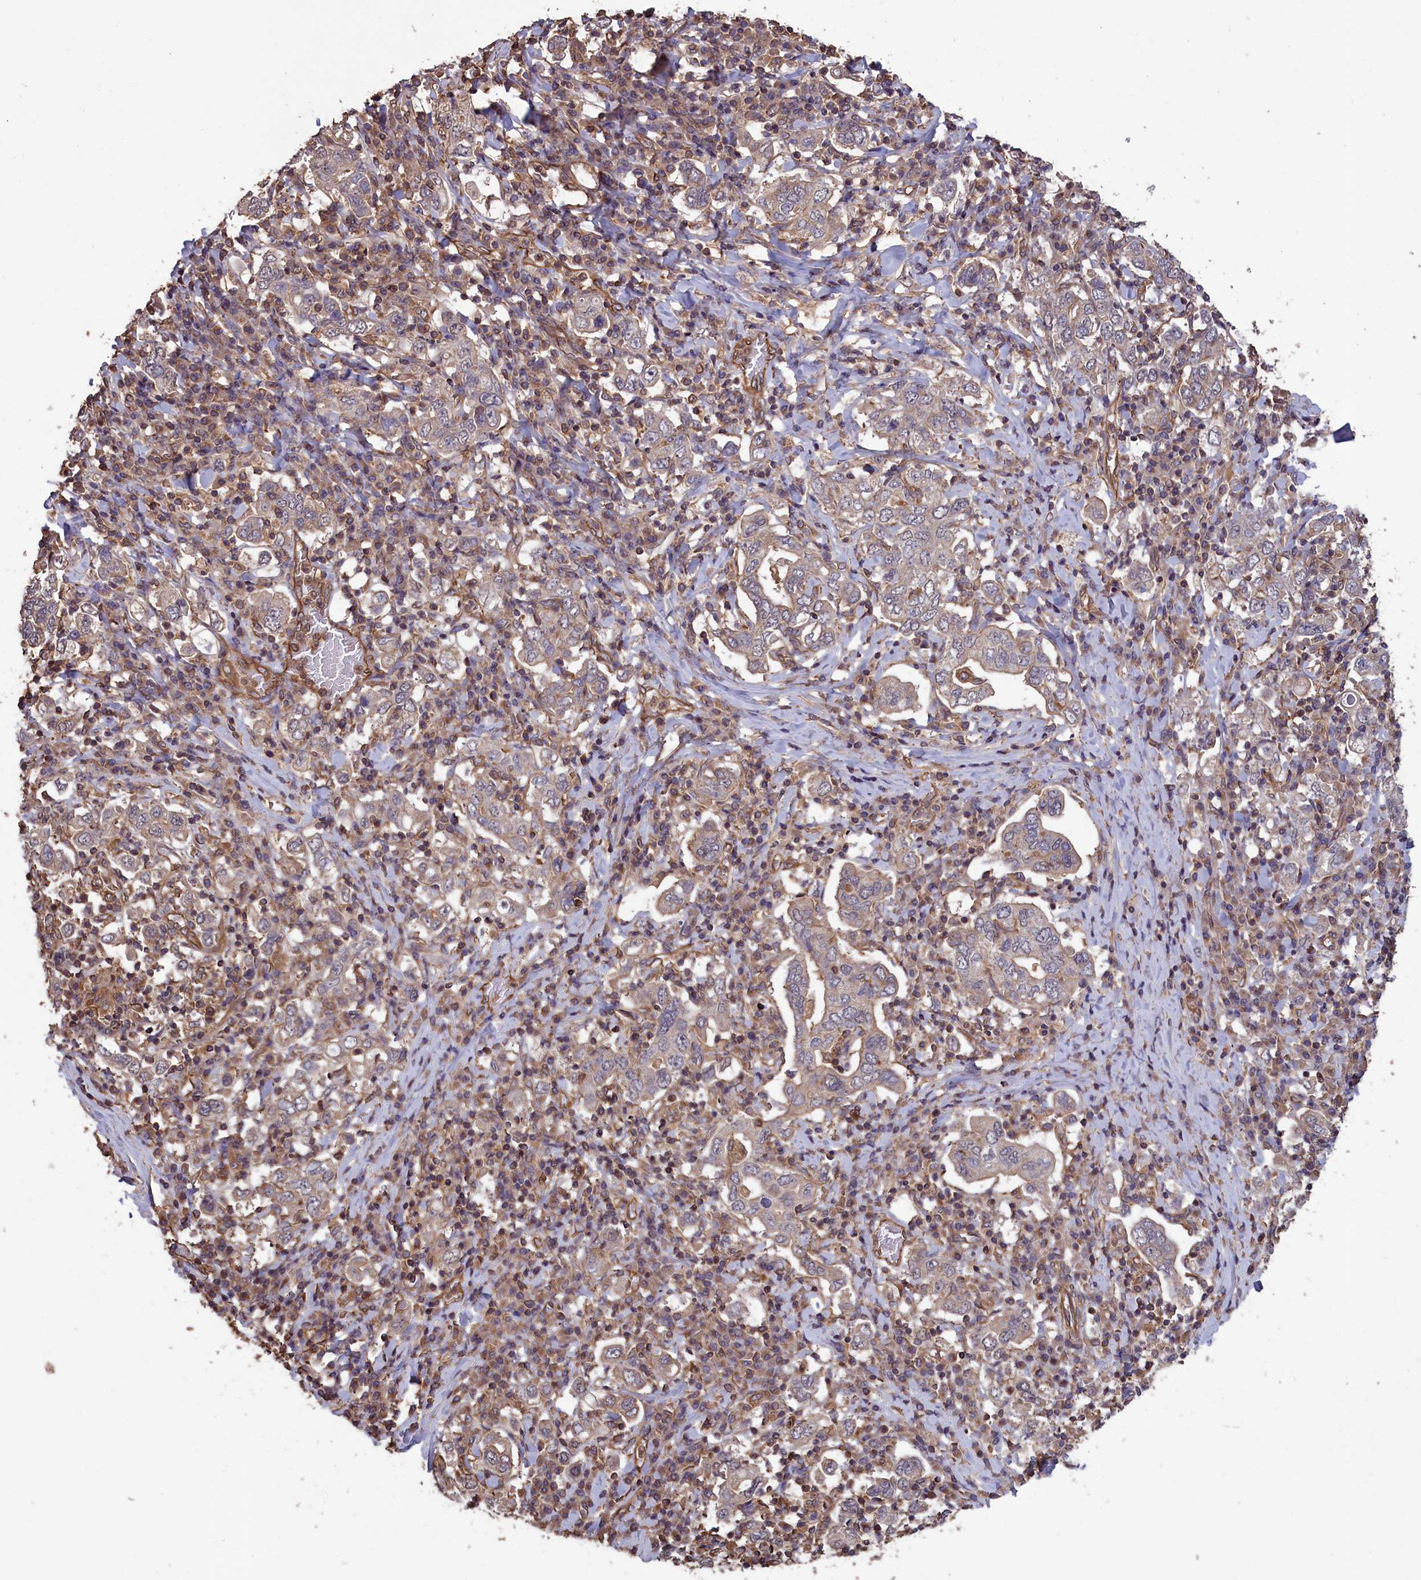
{"staining": {"intensity": "weak", "quantity": "<25%", "location": "cytoplasmic/membranous"}, "tissue": "stomach cancer", "cell_type": "Tumor cells", "image_type": "cancer", "snomed": [{"axis": "morphology", "description": "Adenocarcinoma, NOS"}, {"axis": "topography", "description": "Stomach, upper"}], "caption": "This is an immunohistochemistry micrograph of human stomach adenocarcinoma. There is no positivity in tumor cells.", "gene": "DAPK3", "patient": {"sex": "male", "age": 62}}